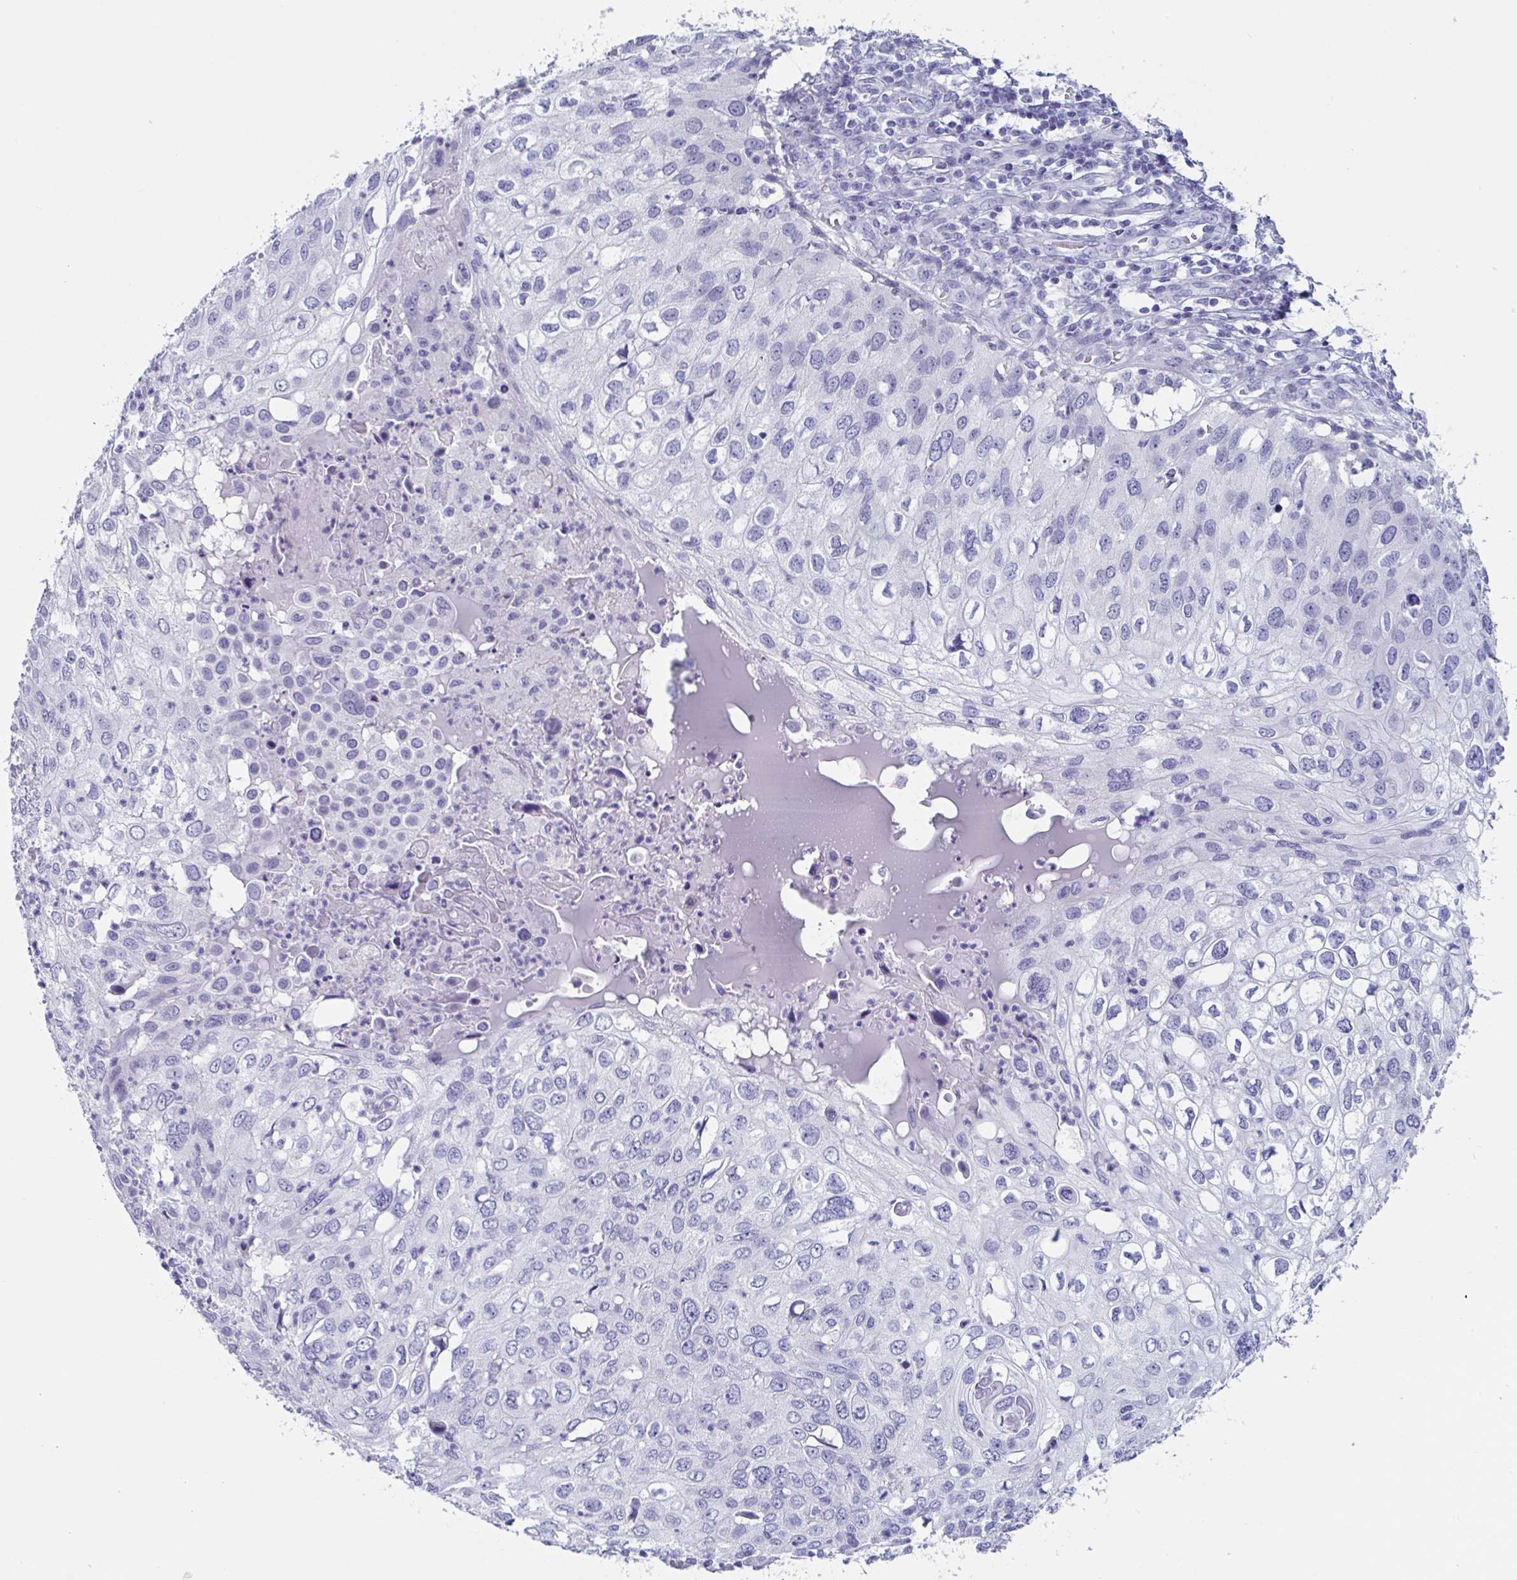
{"staining": {"intensity": "negative", "quantity": "none", "location": "none"}, "tissue": "skin cancer", "cell_type": "Tumor cells", "image_type": "cancer", "snomed": [{"axis": "morphology", "description": "Squamous cell carcinoma, NOS"}, {"axis": "topography", "description": "Skin"}], "caption": "A micrograph of human skin cancer (squamous cell carcinoma) is negative for staining in tumor cells. Brightfield microscopy of immunohistochemistry (IHC) stained with DAB (3,3'-diaminobenzidine) (brown) and hematoxylin (blue), captured at high magnification.", "gene": "ZPBP", "patient": {"sex": "male", "age": 87}}